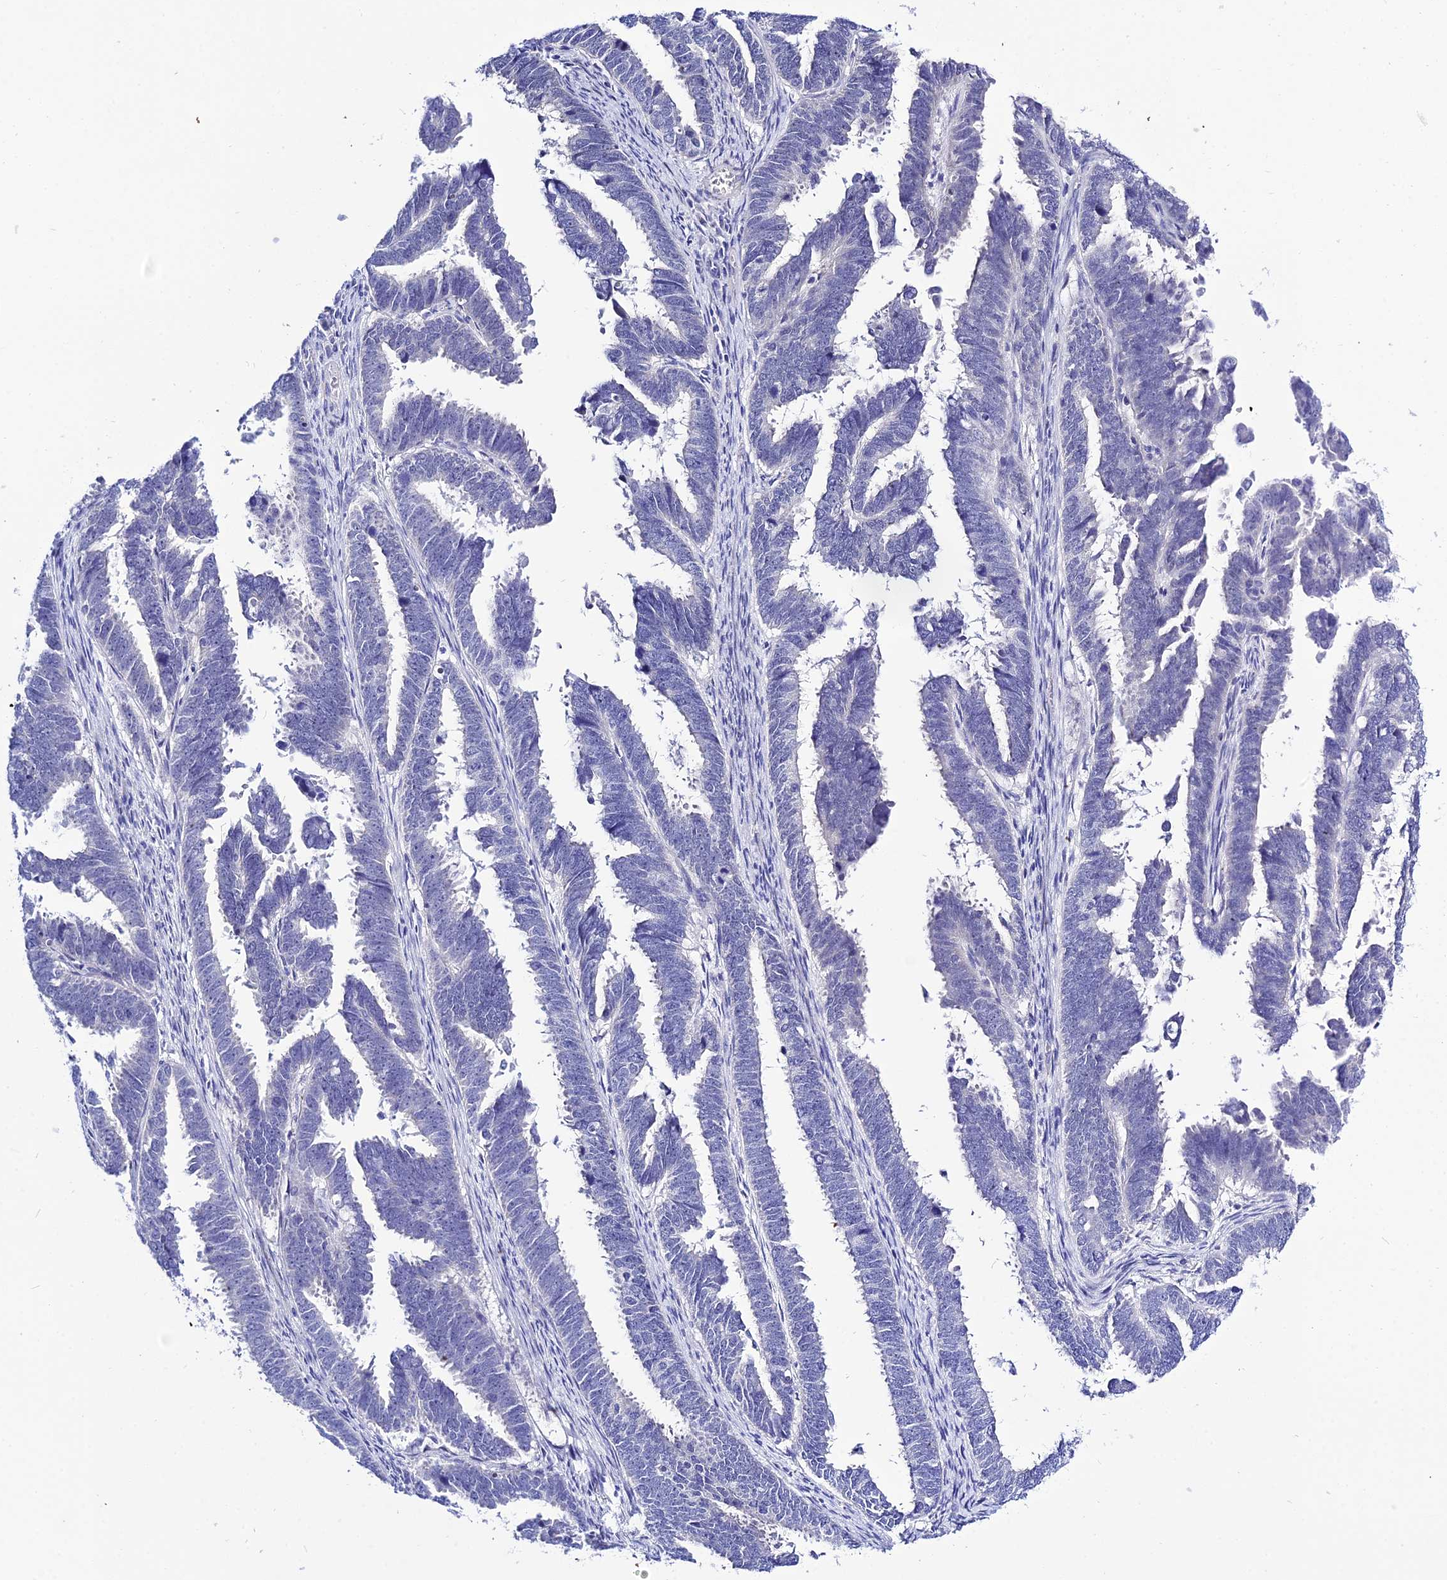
{"staining": {"intensity": "negative", "quantity": "none", "location": "none"}, "tissue": "endometrial cancer", "cell_type": "Tumor cells", "image_type": "cancer", "snomed": [{"axis": "morphology", "description": "Adenocarcinoma, NOS"}, {"axis": "topography", "description": "Endometrium"}], "caption": "There is no significant staining in tumor cells of endometrial cancer (adenocarcinoma). (IHC, brightfield microscopy, high magnification).", "gene": "DEFB107A", "patient": {"sex": "female", "age": 75}}